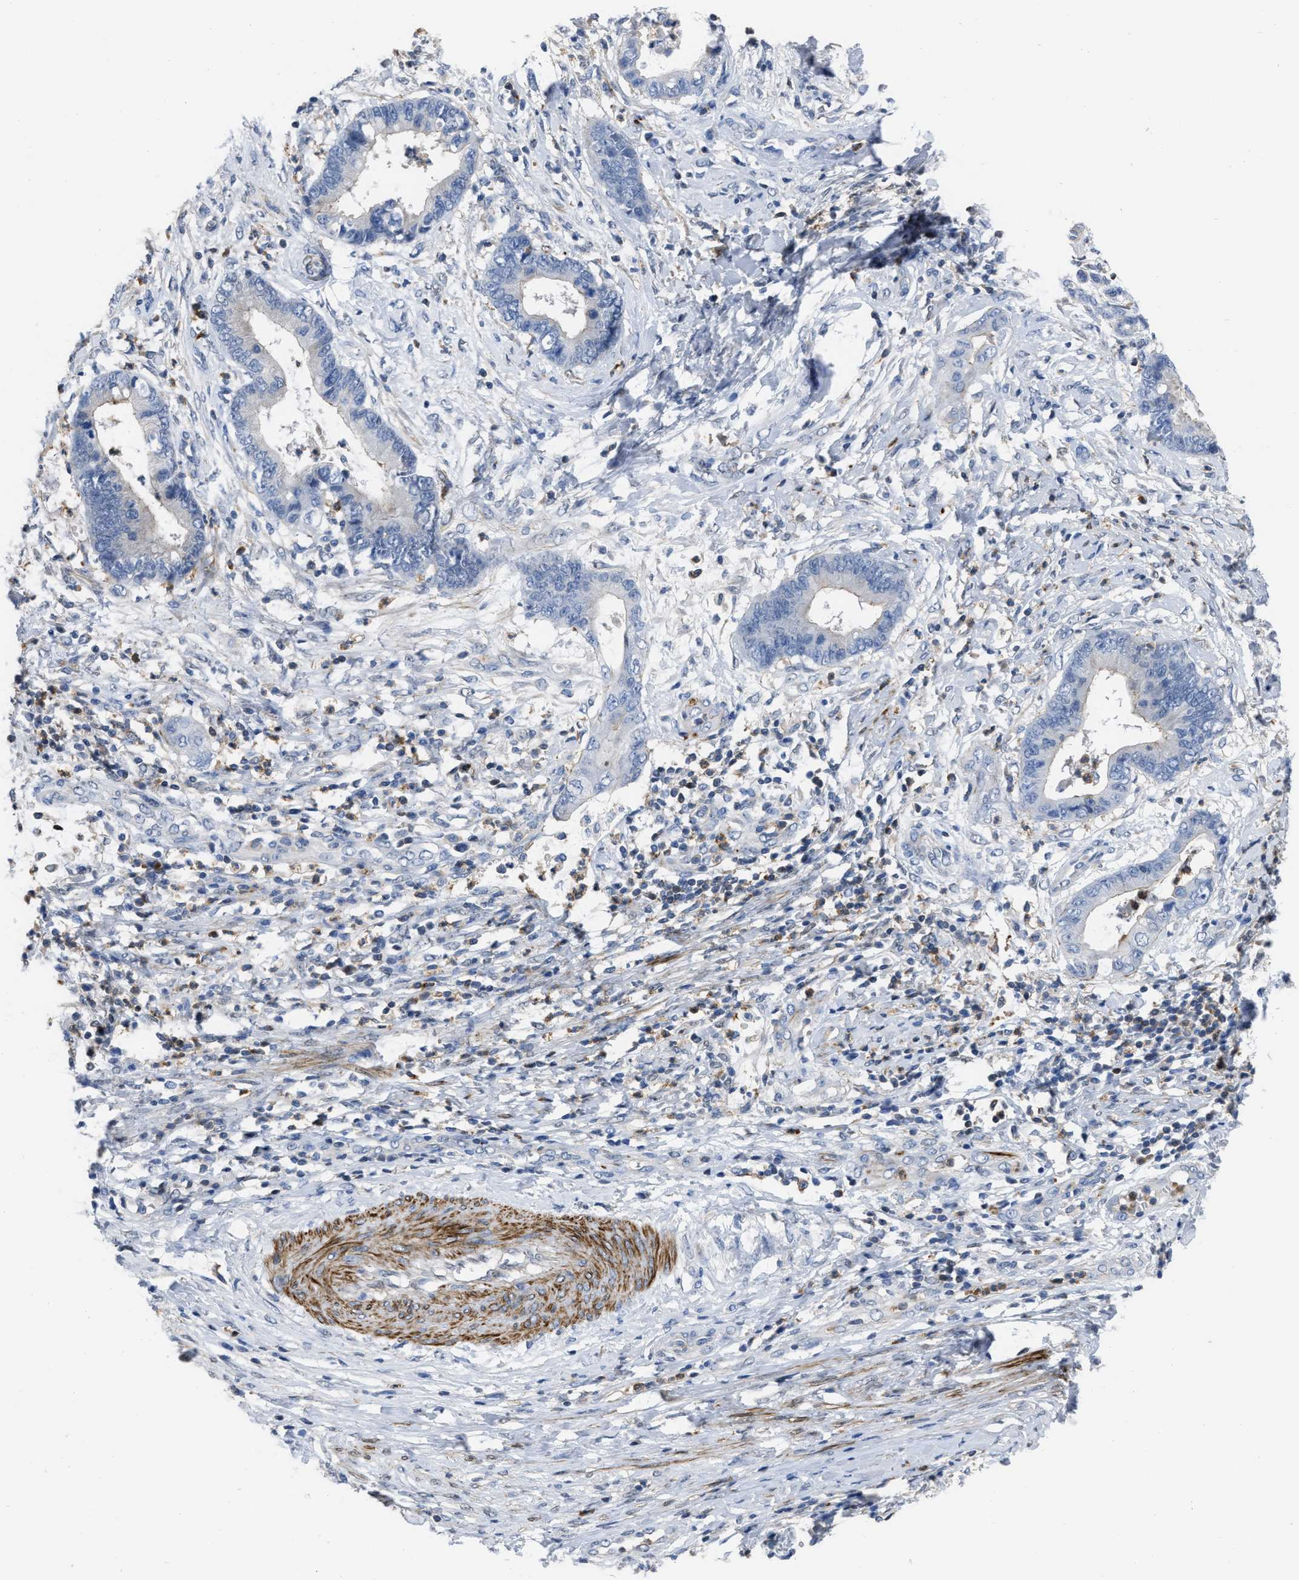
{"staining": {"intensity": "weak", "quantity": "<25%", "location": "cytoplasmic/membranous"}, "tissue": "cervical cancer", "cell_type": "Tumor cells", "image_type": "cancer", "snomed": [{"axis": "morphology", "description": "Adenocarcinoma, NOS"}, {"axis": "topography", "description": "Cervix"}], "caption": "This is a micrograph of immunohistochemistry staining of cervical cancer, which shows no expression in tumor cells. The staining was performed using DAB (3,3'-diaminobenzidine) to visualize the protein expression in brown, while the nuclei were stained in blue with hematoxylin (Magnification: 20x).", "gene": "PRMT2", "patient": {"sex": "female", "age": 44}}